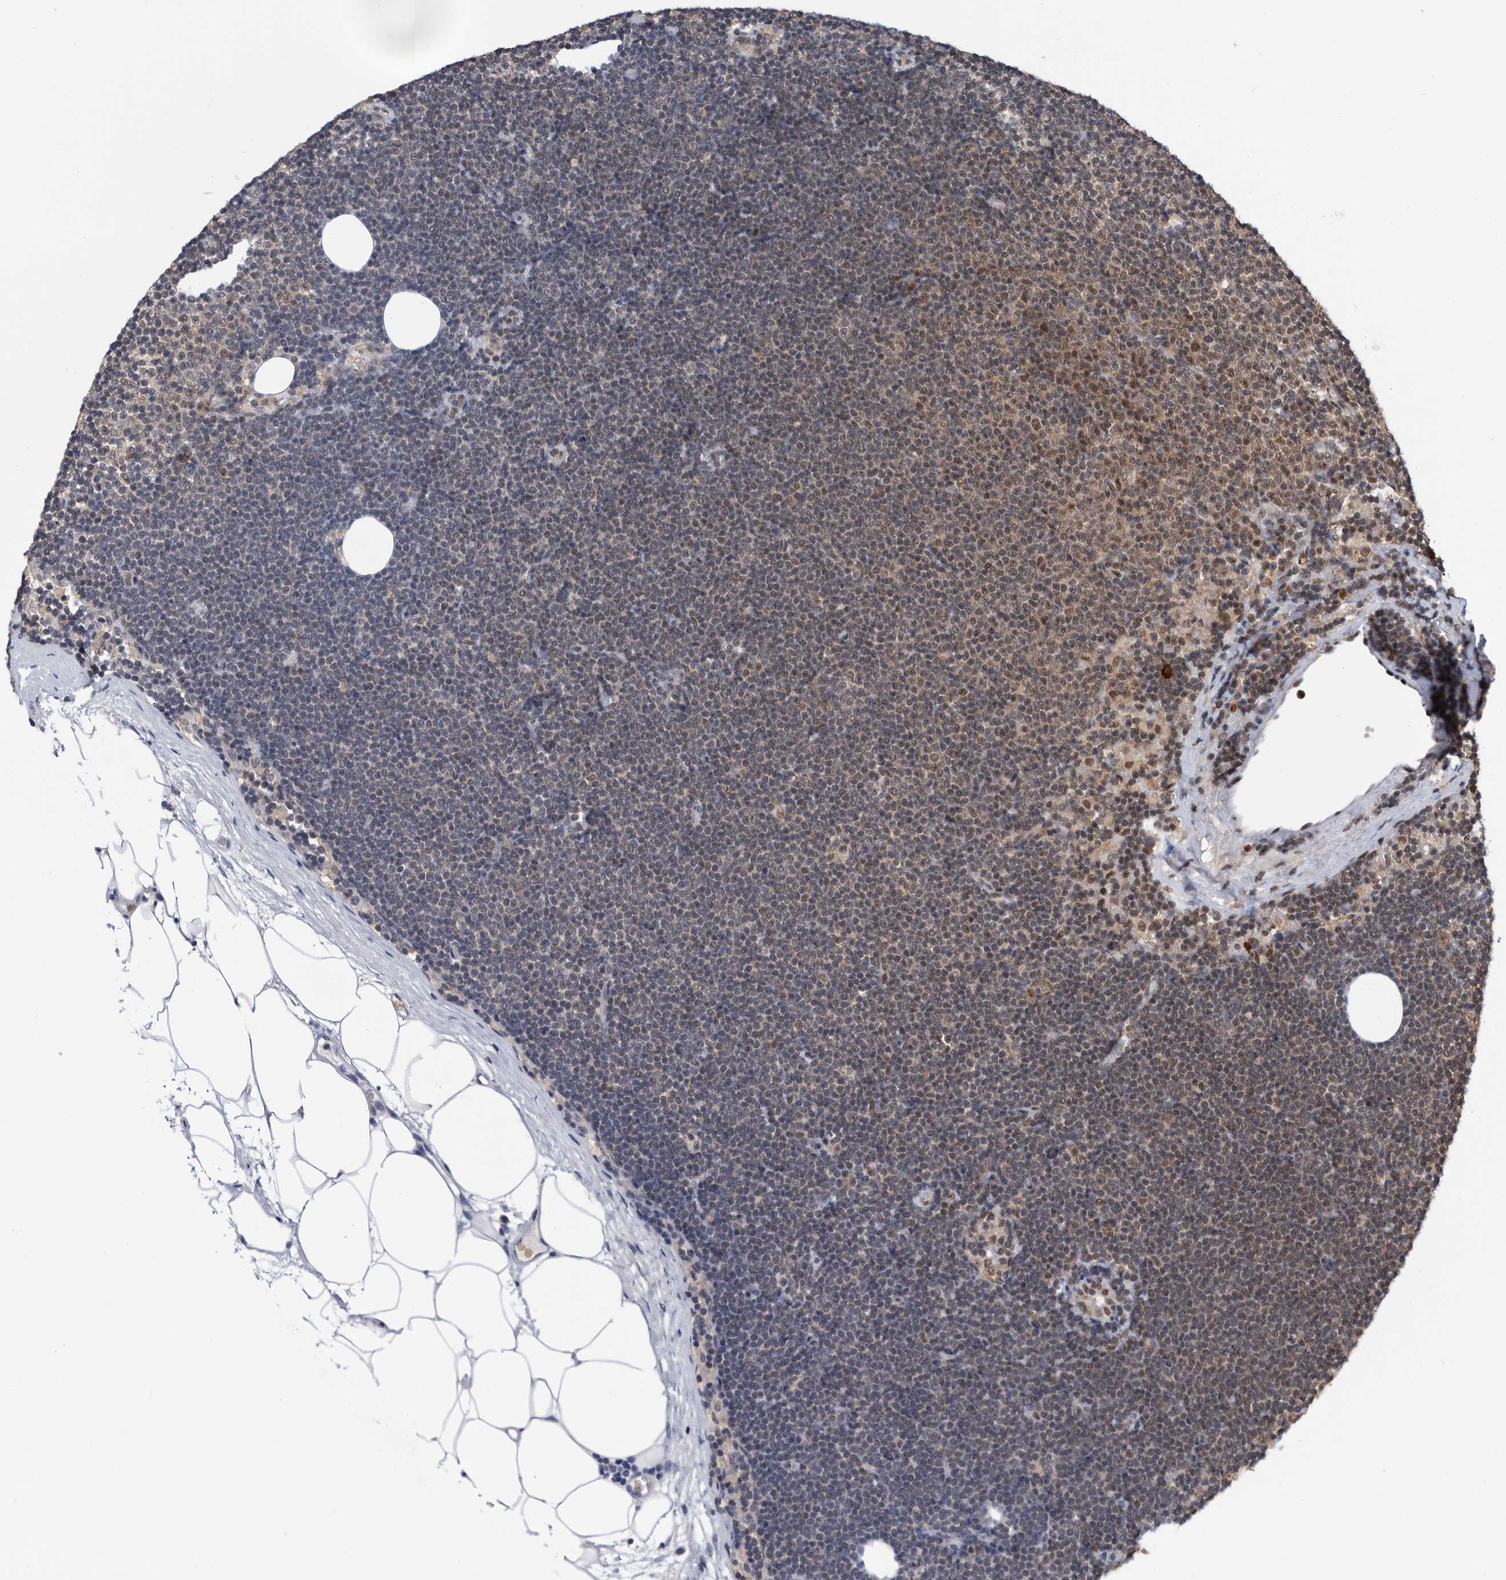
{"staining": {"intensity": "weak", "quantity": ">75%", "location": "nuclear"}, "tissue": "lymphoma", "cell_type": "Tumor cells", "image_type": "cancer", "snomed": [{"axis": "morphology", "description": "Malignant lymphoma, non-Hodgkin's type, Low grade"}, {"axis": "topography", "description": "Lymph node"}], "caption": "This photomicrograph exhibits lymphoma stained with immunohistochemistry to label a protein in brown. The nuclear of tumor cells show weak positivity for the protein. Nuclei are counter-stained blue.", "gene": "ZNF260", "patient": {"sex": "female", "age": 53}}